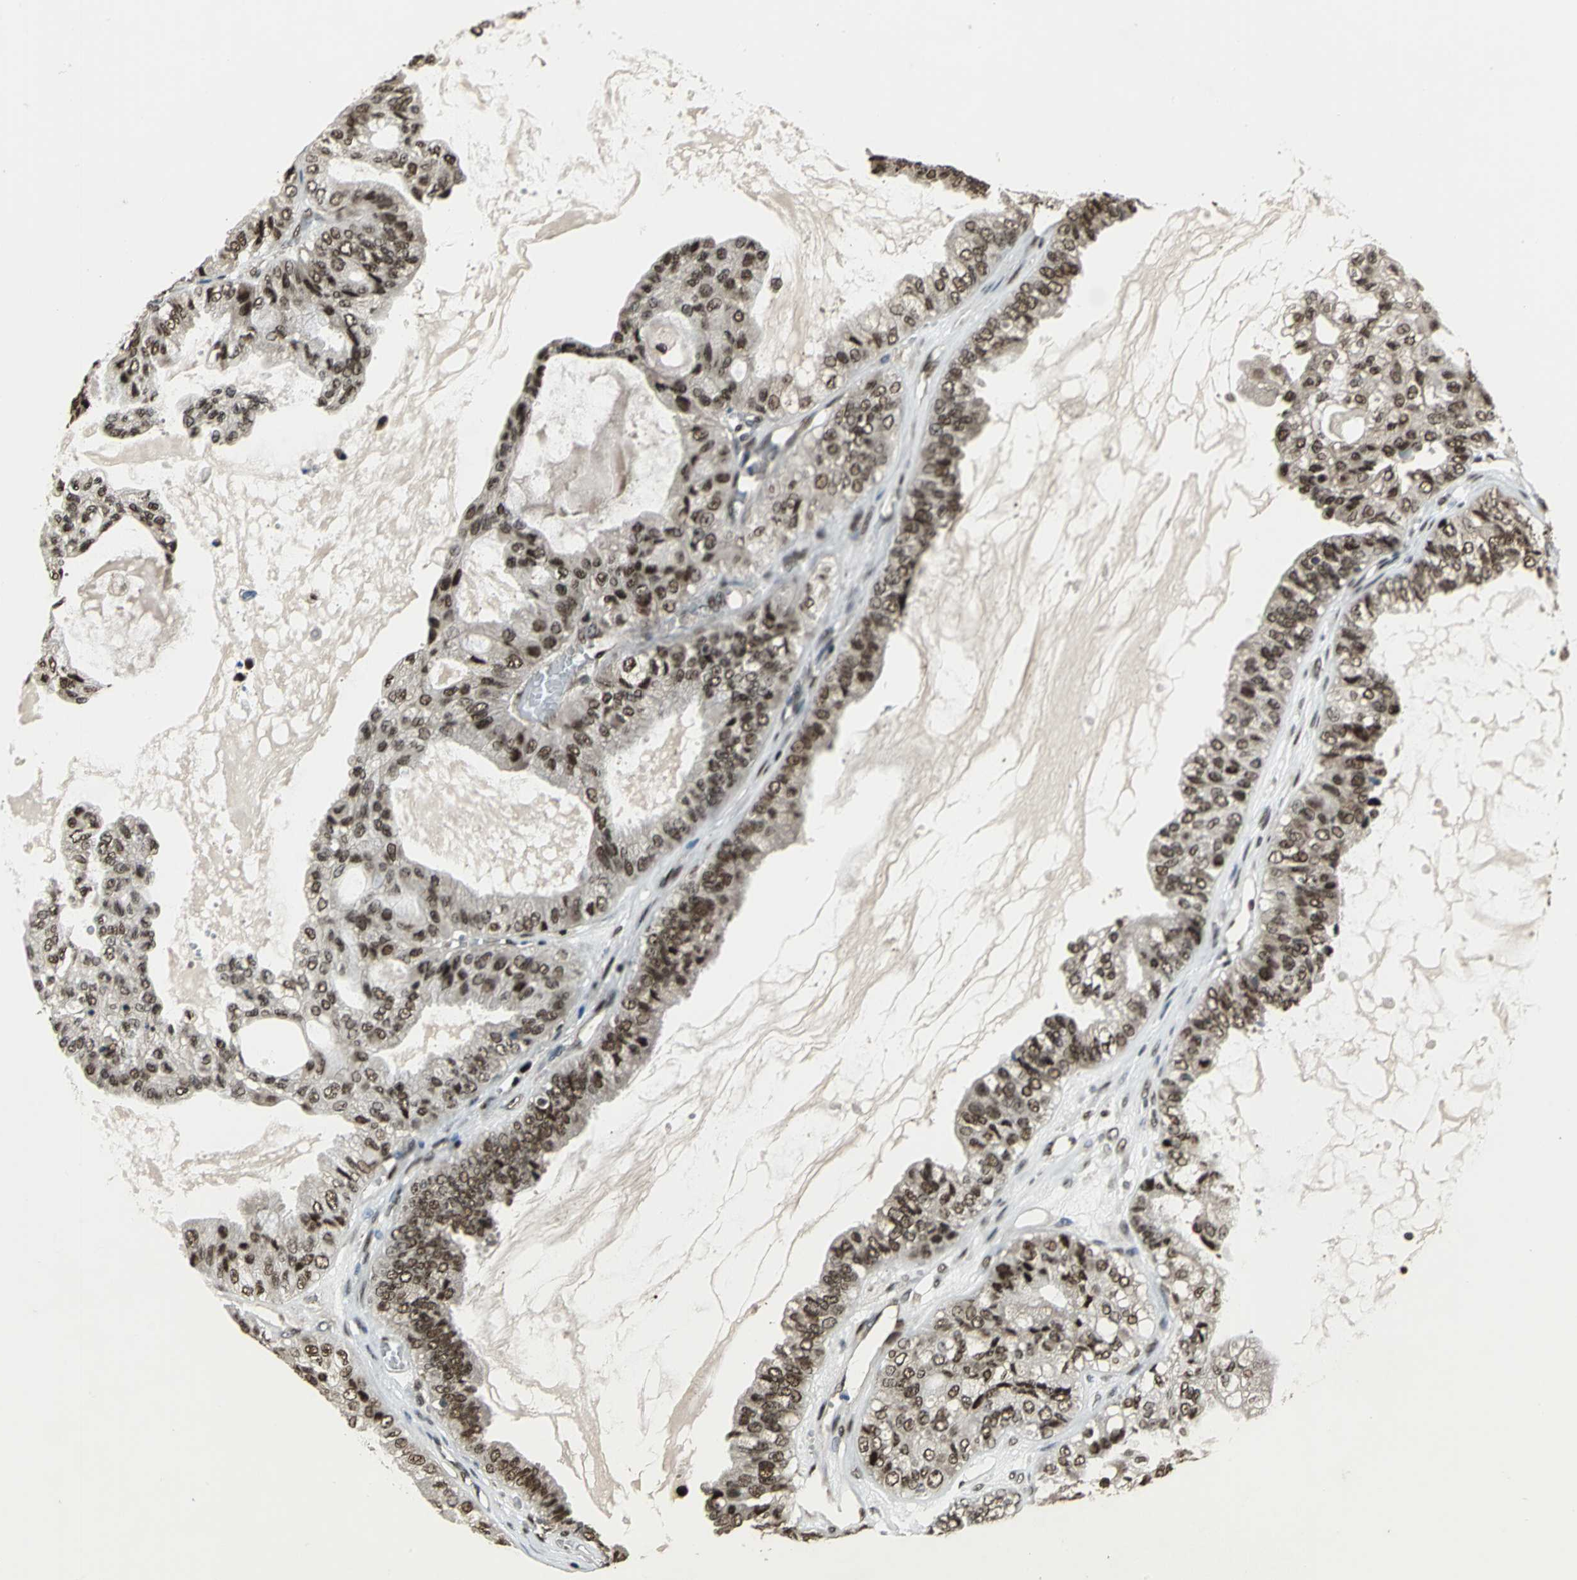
{"staining": {"intensity": "moderate", "quantity": ">75%", "location": "nuclear"}, "tissue": "ovarian cancer", "cell_type": "Tumor cells", "image_type": "cancer", "snomed": [{"axis": "morphology", "description": "Carcinoma, NOS"}, {"axis": "morphology", "description": "Carcinoma, endometroid"}, {"axis": "topography", "description": "Ovary"}], "caption": "High-power microscopy captured an immunohistochemistry micrograph of endometroid carcinoma (ovarian), revealing moderate nuclear staining in about >75% of tumor cells. The protein is shown in brown color, while the nuclei are stained blue.", "gene": "MIS18BP1", "patient": {"sex": "female", "age": 50}}